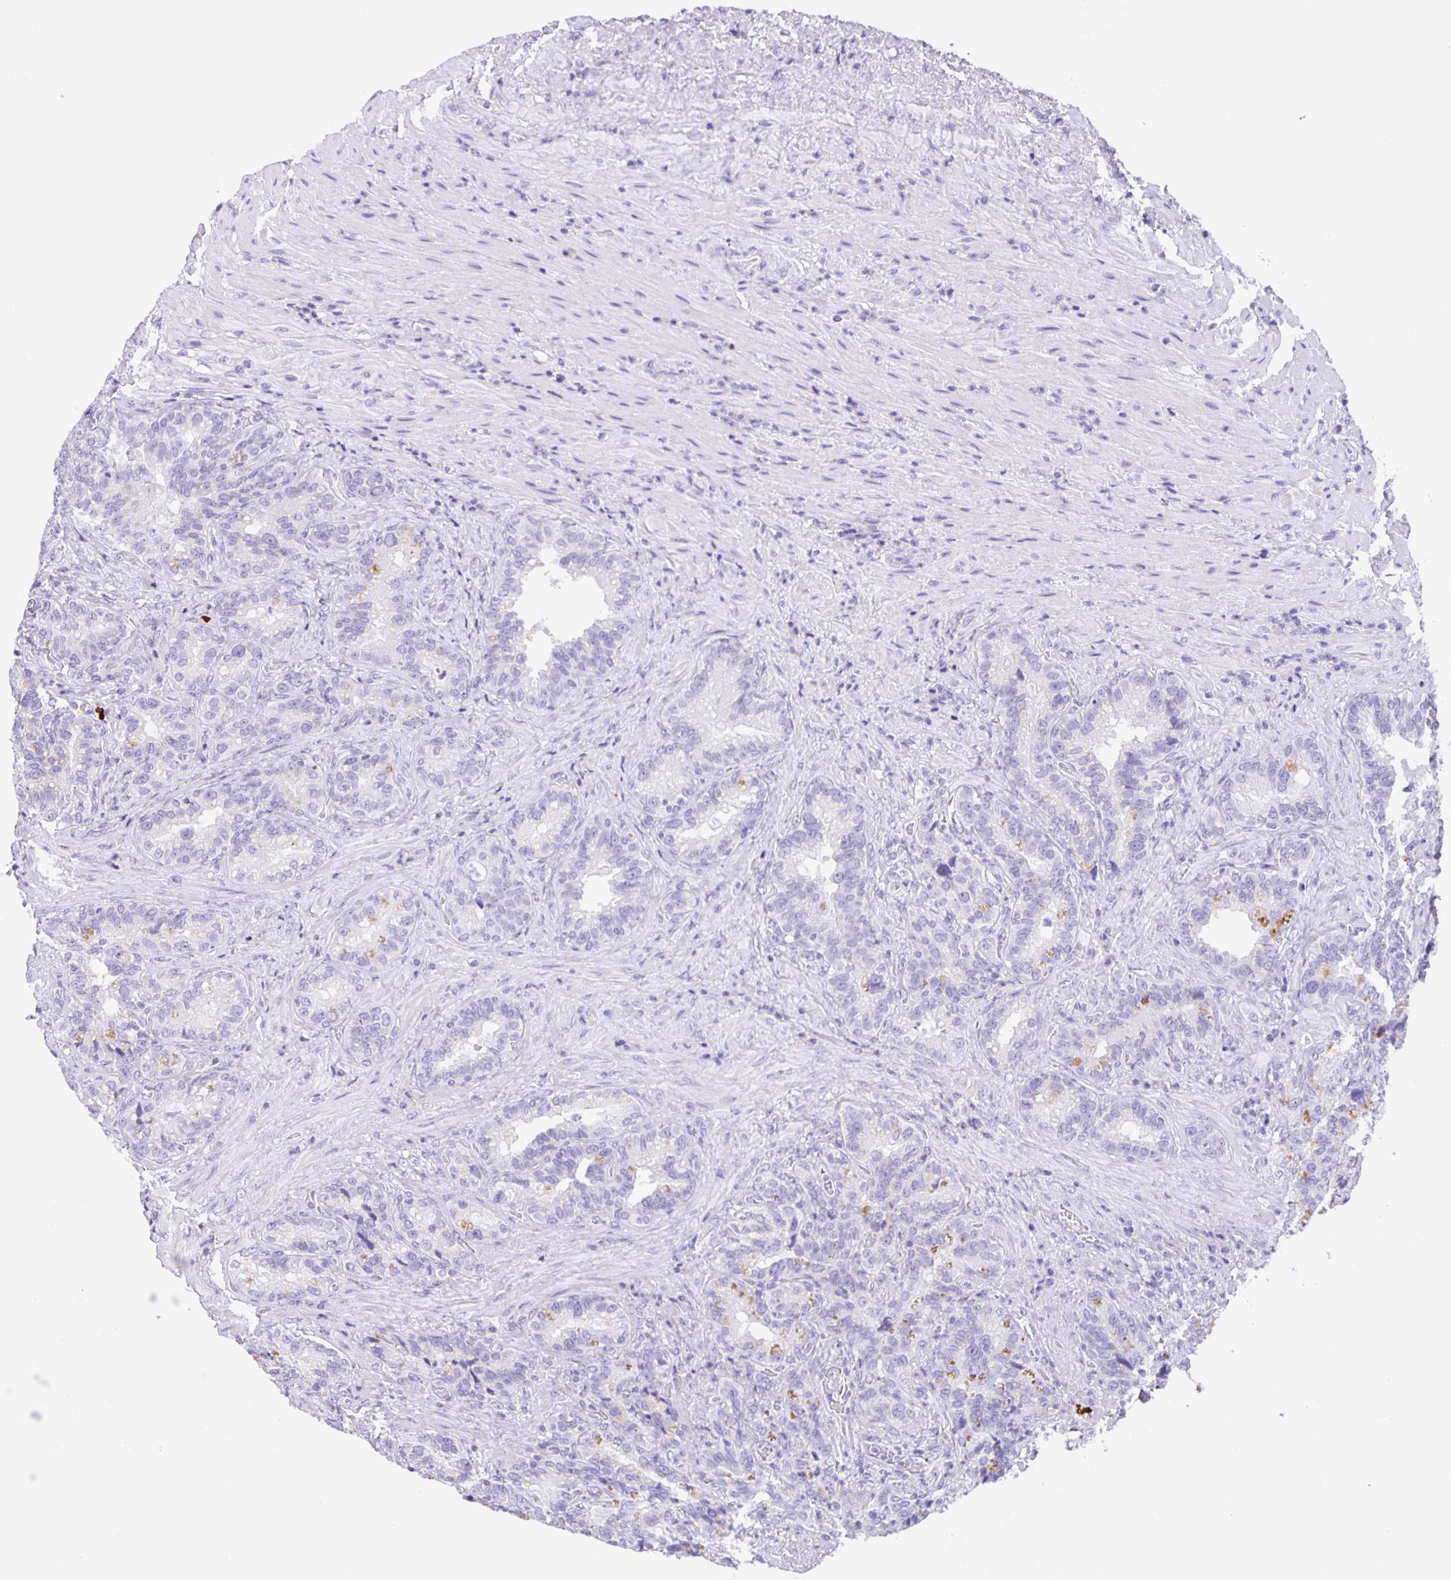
{"staining": {"intensity": "negative", "quantity": "none", "location": "none"}, "tissue": "seminal vesicle", "cell_type": "Glandular cells", "image_type": "normal", "snomed": [{"axis": "morphology", "description": "Normal tissue, NOS"}, {"axis": "topography", "description": "Seminal veicle"}], "caption": "Photomicrograph shows no protein staining in glandular cells of benign seminal vesicle. The staining is performed using DAB brown chromogen with nuclei counter-stained in using hematoxylin.", "gene": "GUCA2A", "patient": {"sex": "male", "age": 68}}